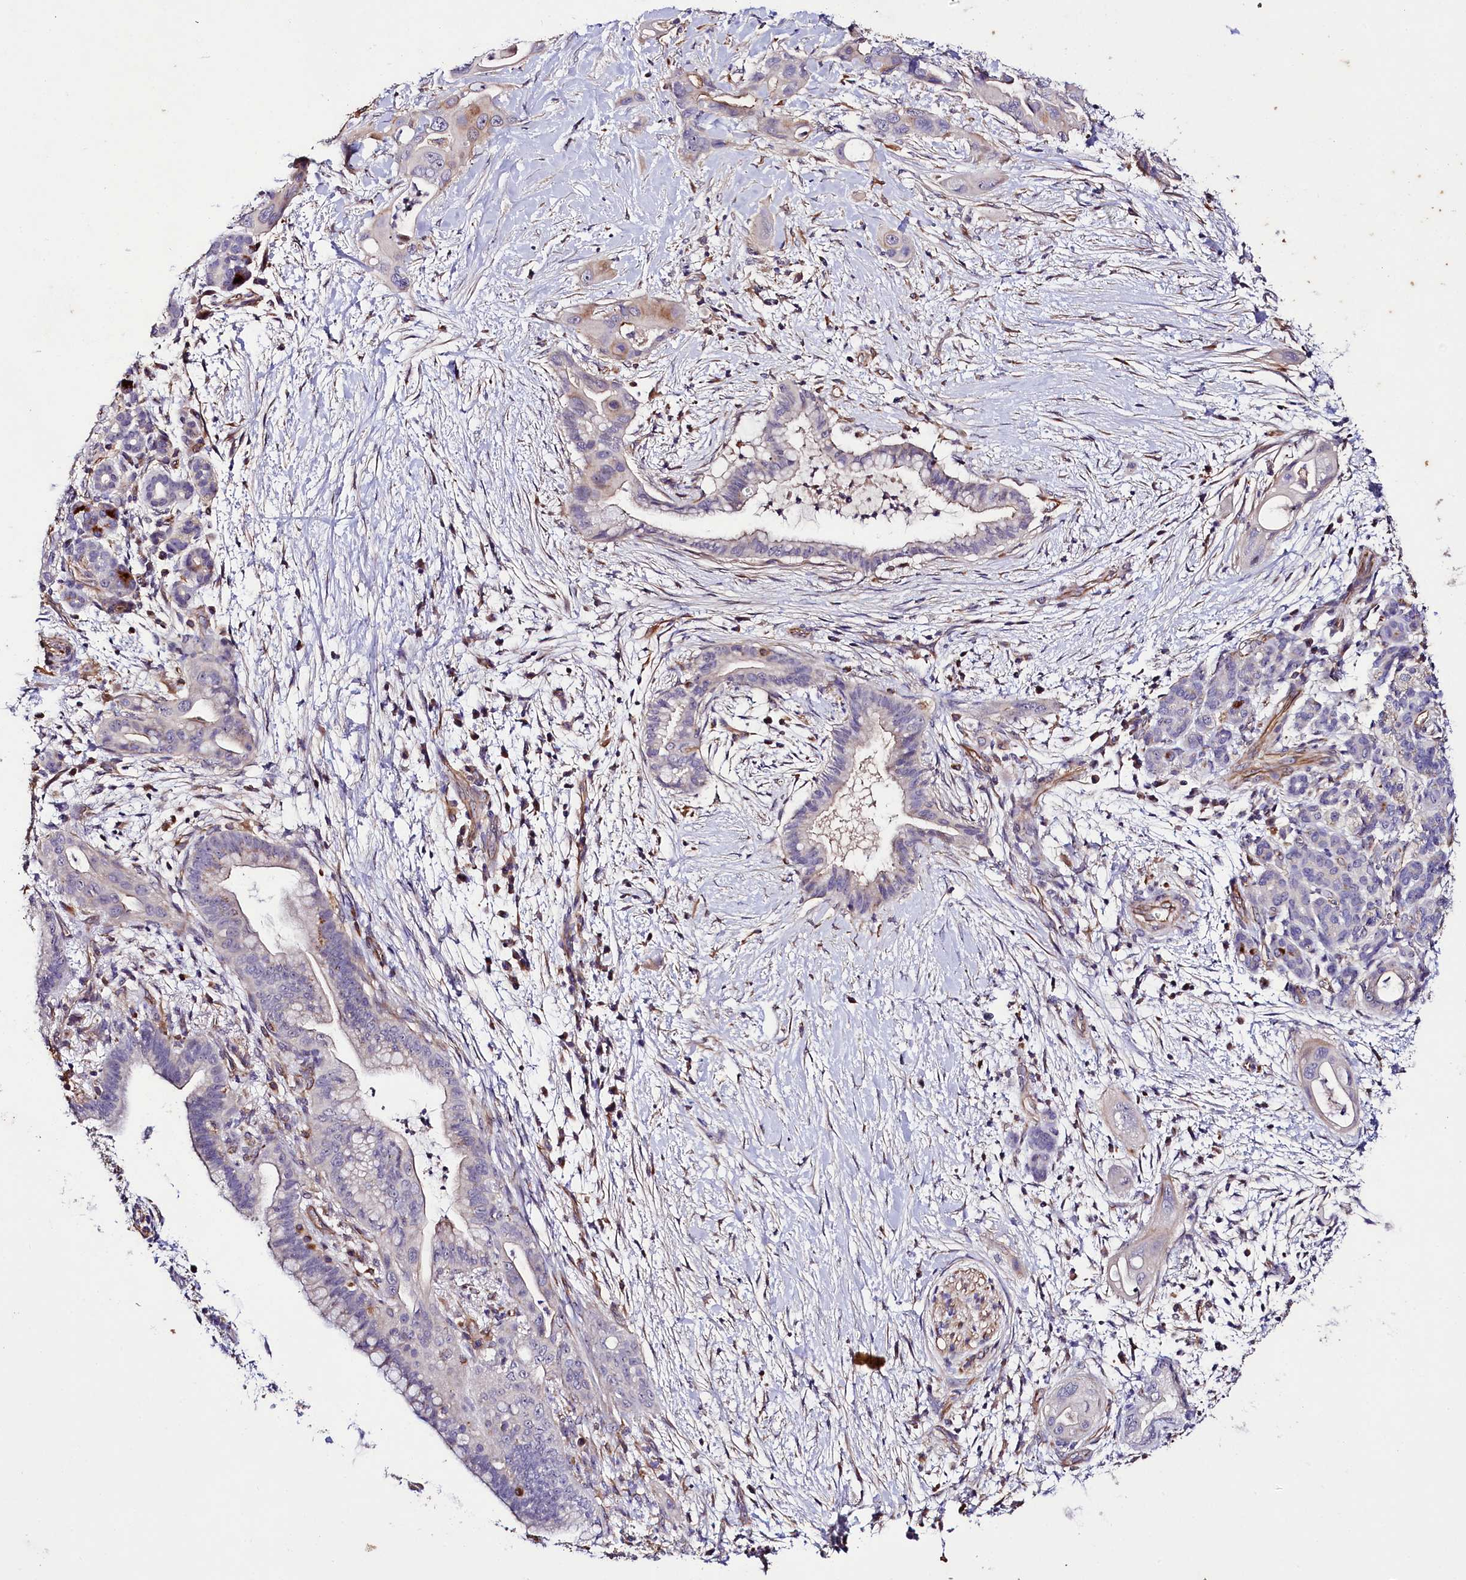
{"staining": {"intensity": "weak", "quantity": "<25%", "location": "cytoplasmic/membranous"}, "tissue": "pancreatic cancer", "cell_type": "Tumor cells", "image_type": "cancer", "snomed": [{"axis": "morphology", "description": "Adenocarcinoma, NOS"}, {"axis": "topography", "description": "Pancreas"}], "caption": "DAB immunohistochemical staining of adenocarcinoma (pancreatic) reveals no significant positivity in tumor cells. The staining was performed using DAB to visualize the protein expression in brown, while the nuclei were stained in blue with hematoxylin (Magnification: 20x).", "gene": "SLC7A1", "patient": {"sex": "male", "age": 59}}